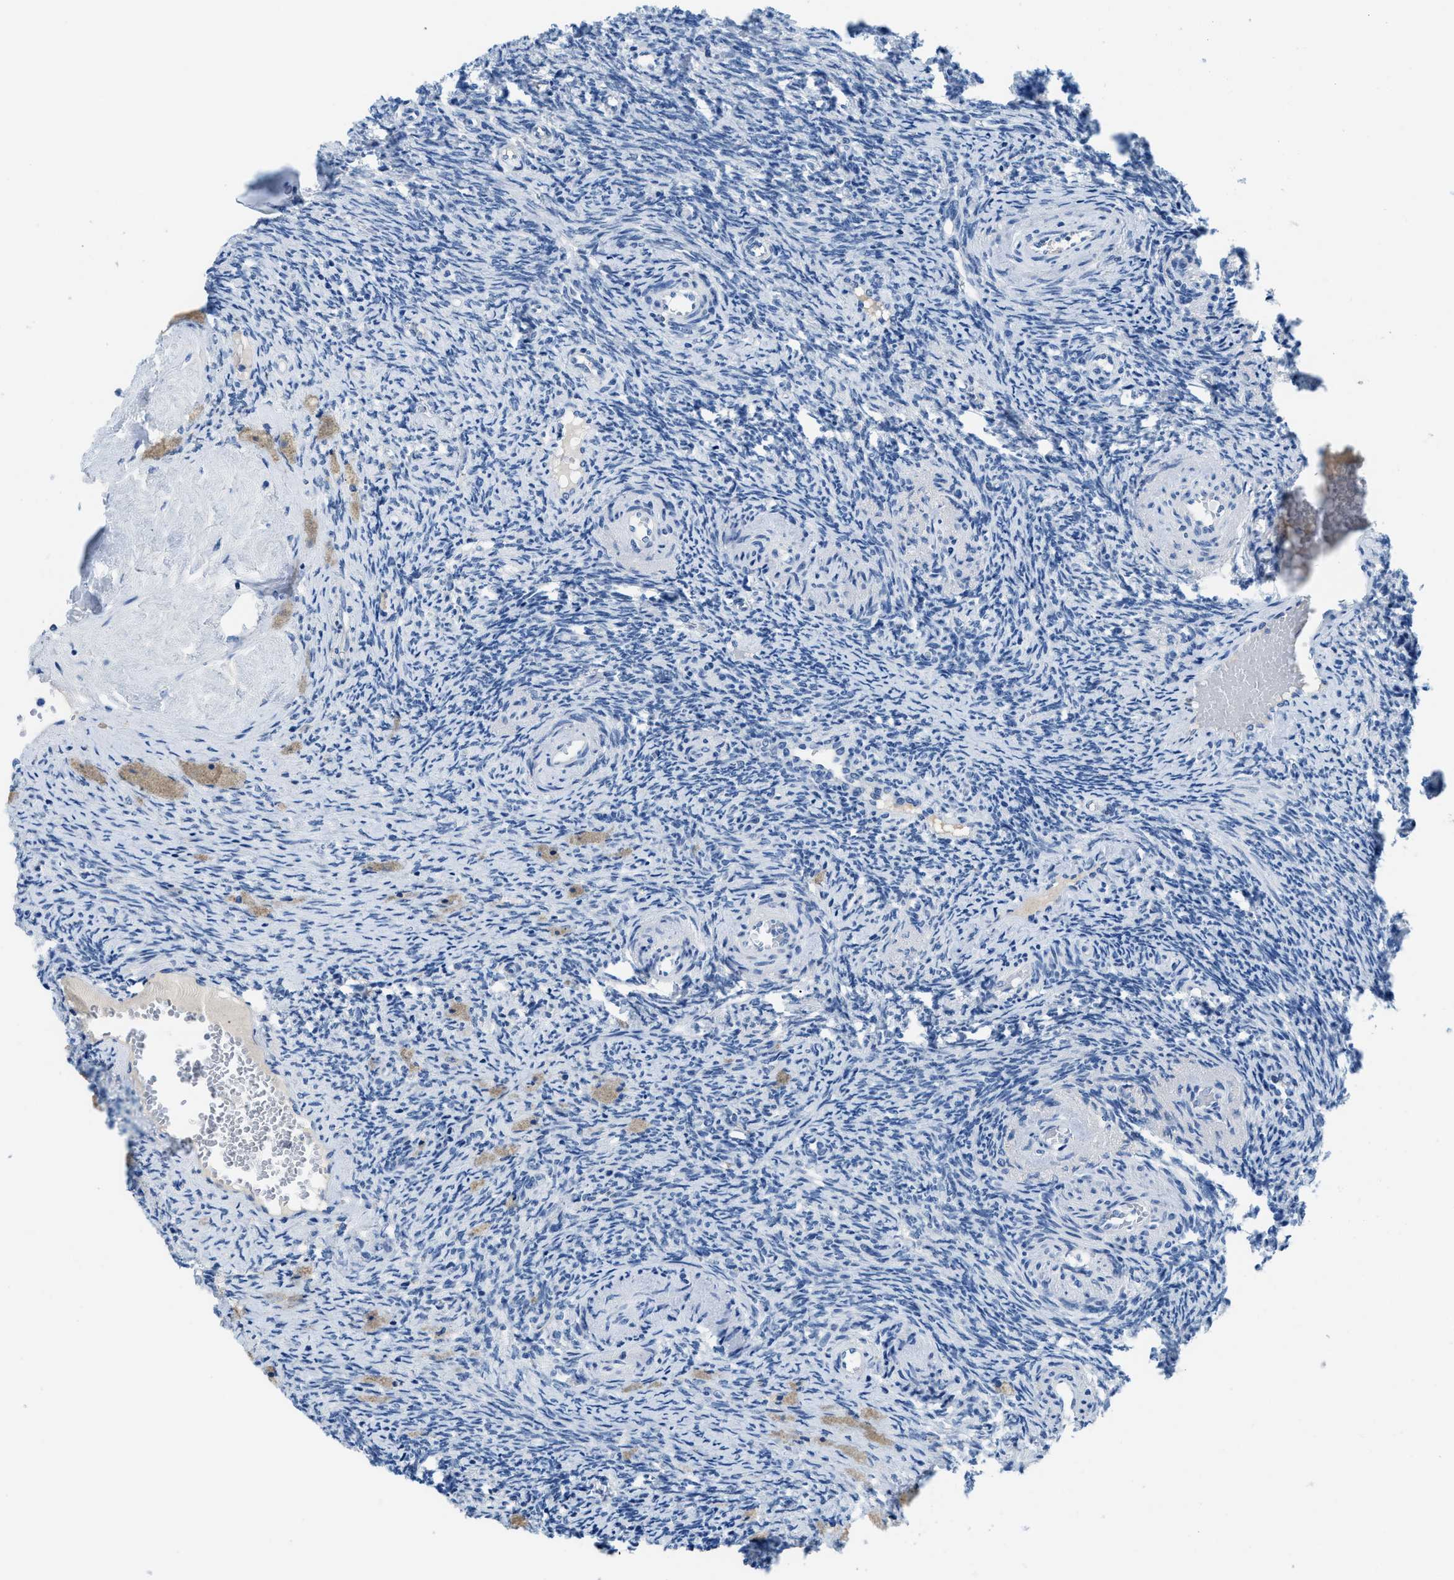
{"staining": {"intensity": "negative", "quantity": "none", "location": "none"}, "tissue": "ovary", "cell_type": "Ovarian stroma cells", "image_type": "normal", "snomed": [{"axis": "morphology", "description": "Normal tissue, NOS"}, {"axis": "topography", "description": "Ovary"}], "caption": "This is a micrograph of immunohistochemistry (IHC) staining of normal ovary, which shows no positivity in ovarian stroma cells. The staining is performed using DAB brown chromogen with nuclei counter-stained in using hematoxylin.", "gene": "MBL2", "patient": {"sex": "female", "age": 41}}